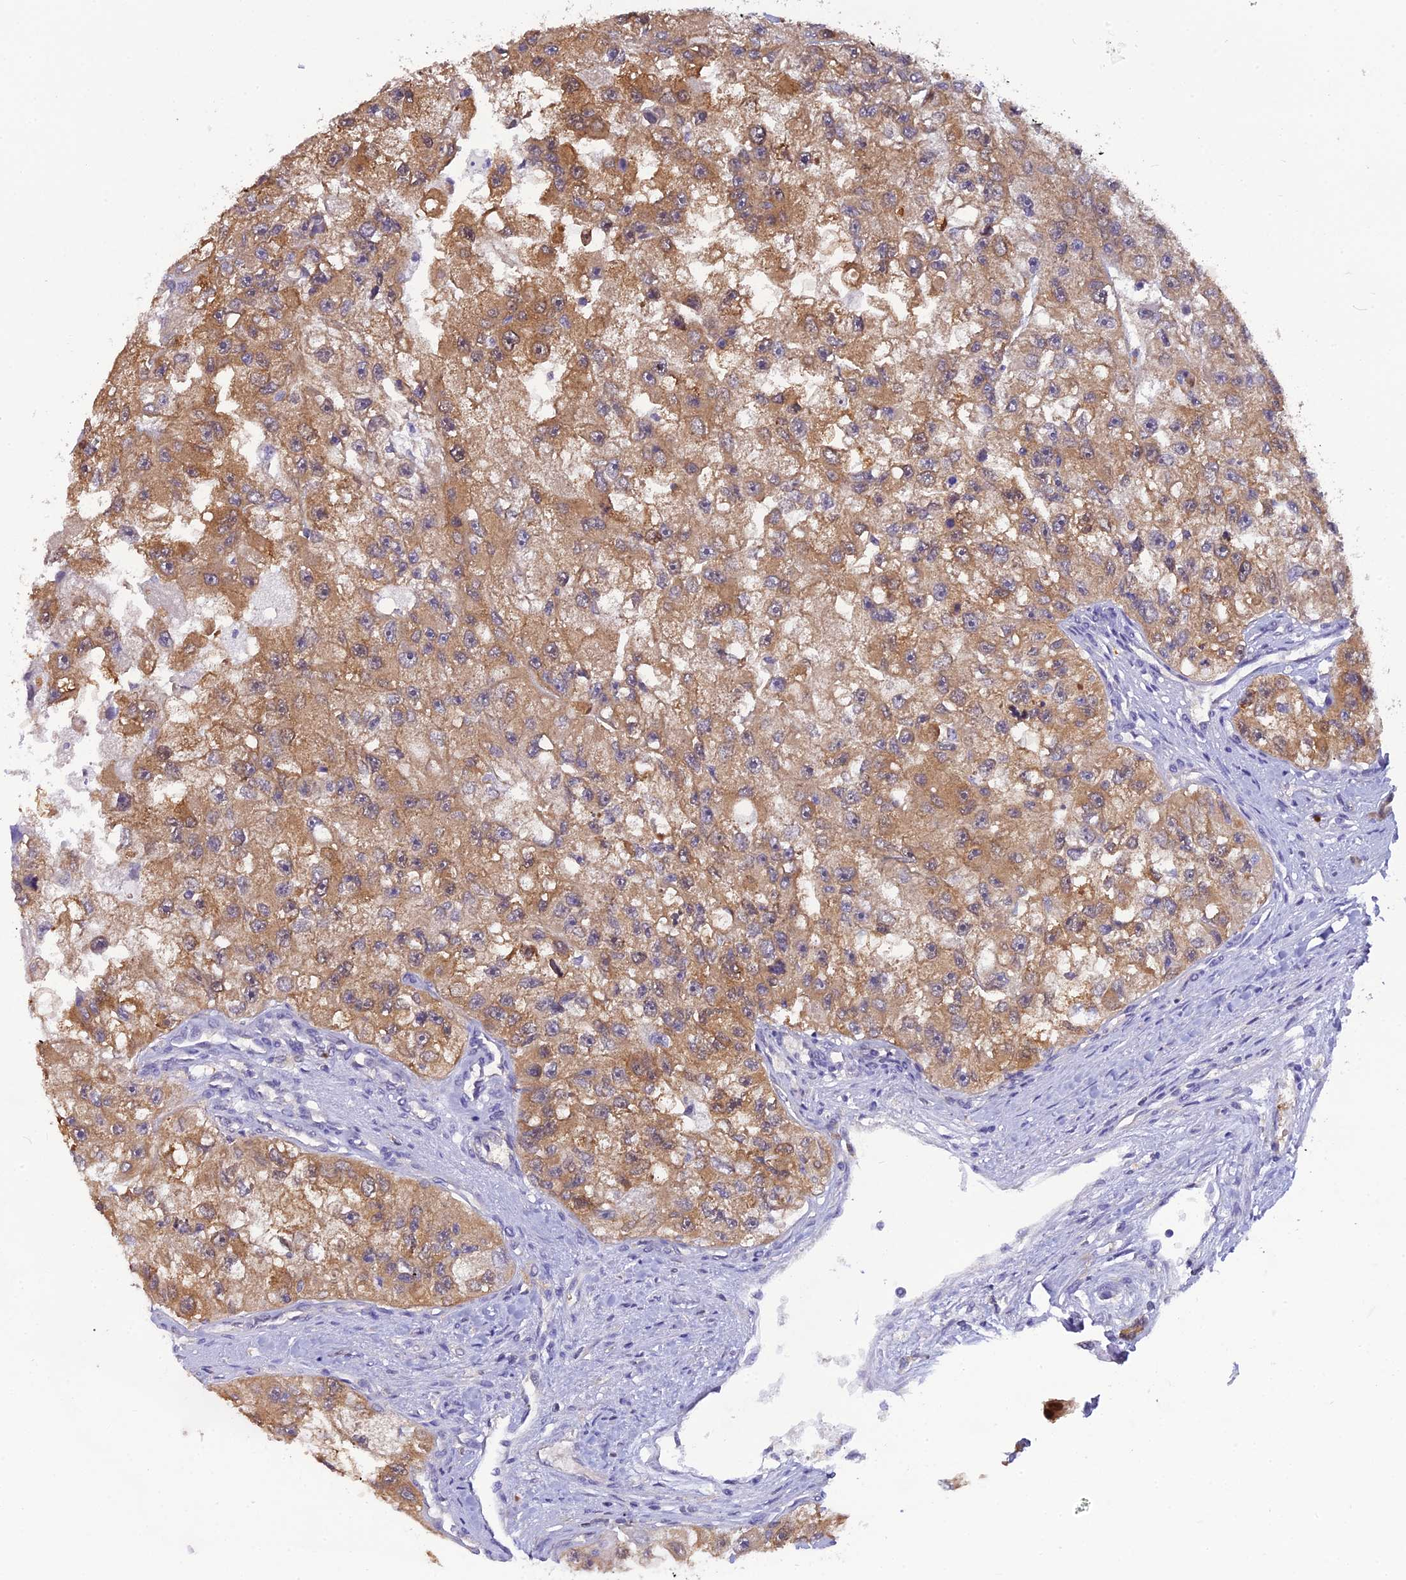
{"staining": {"intensity": "moderate", "quantity": ">75%", "location": "cytoplasmic/membranous"}, "tissue": "renal cancer", "cell_type": "Tumor cells", "image_type": "cancer", "snomed": [{"axis": "morphology", "description": "Adenocarcinoma, NOS"}, {"axis": "topography", "description": "Kidney"}], "caption": "There is medium levels of moderate cytoplasmic/membranous staining in tumor cells of renal cancer (adenocarcinoma), as demonstrated by immunohistochemical staining (brown color).", "gene": "HINT1", "patient": {"sex": "male", "age": 63}}